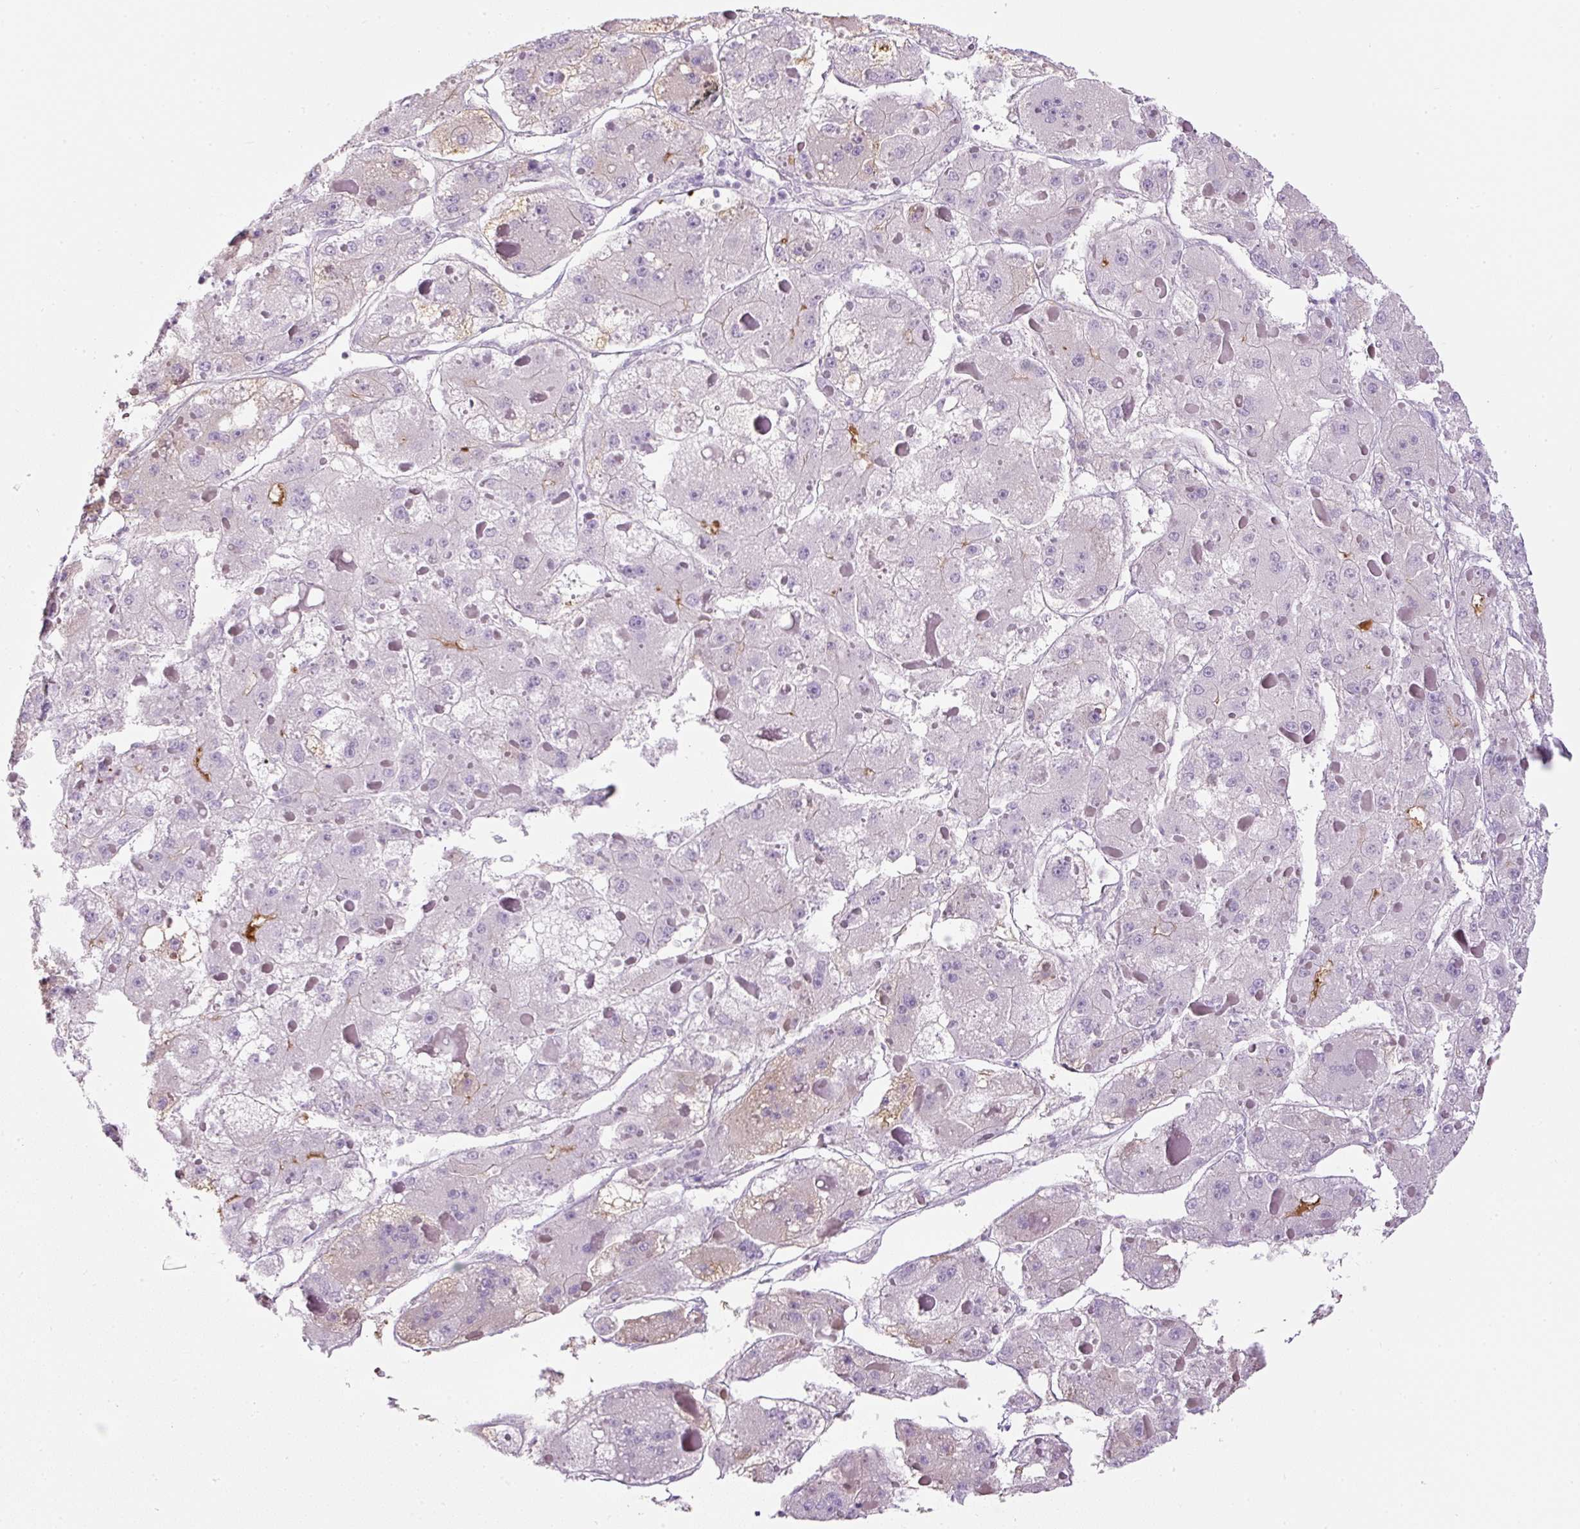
{"staining": {"intensity": "negative", "quantity": "none", "location": "none"}, "tissue": "liver cancer", "cell_type": "Tumor cells", "image_type": "cancer", "snomed": [{"axis": "morphology", "description": "Carcinoma, Hepatocellular, NOS"}, {"axis": "topography", "description": "Liver"}], "caption": "Immunohistochemistry (IHC) histopathology image of neoplastic tissue: liver cancer stained with DAB (3,3'-diaminobenzidine) shows no significant protein staining in tumor cells.", "gene": "APOA1", "patient": {"sex": "female", "age": 73}}